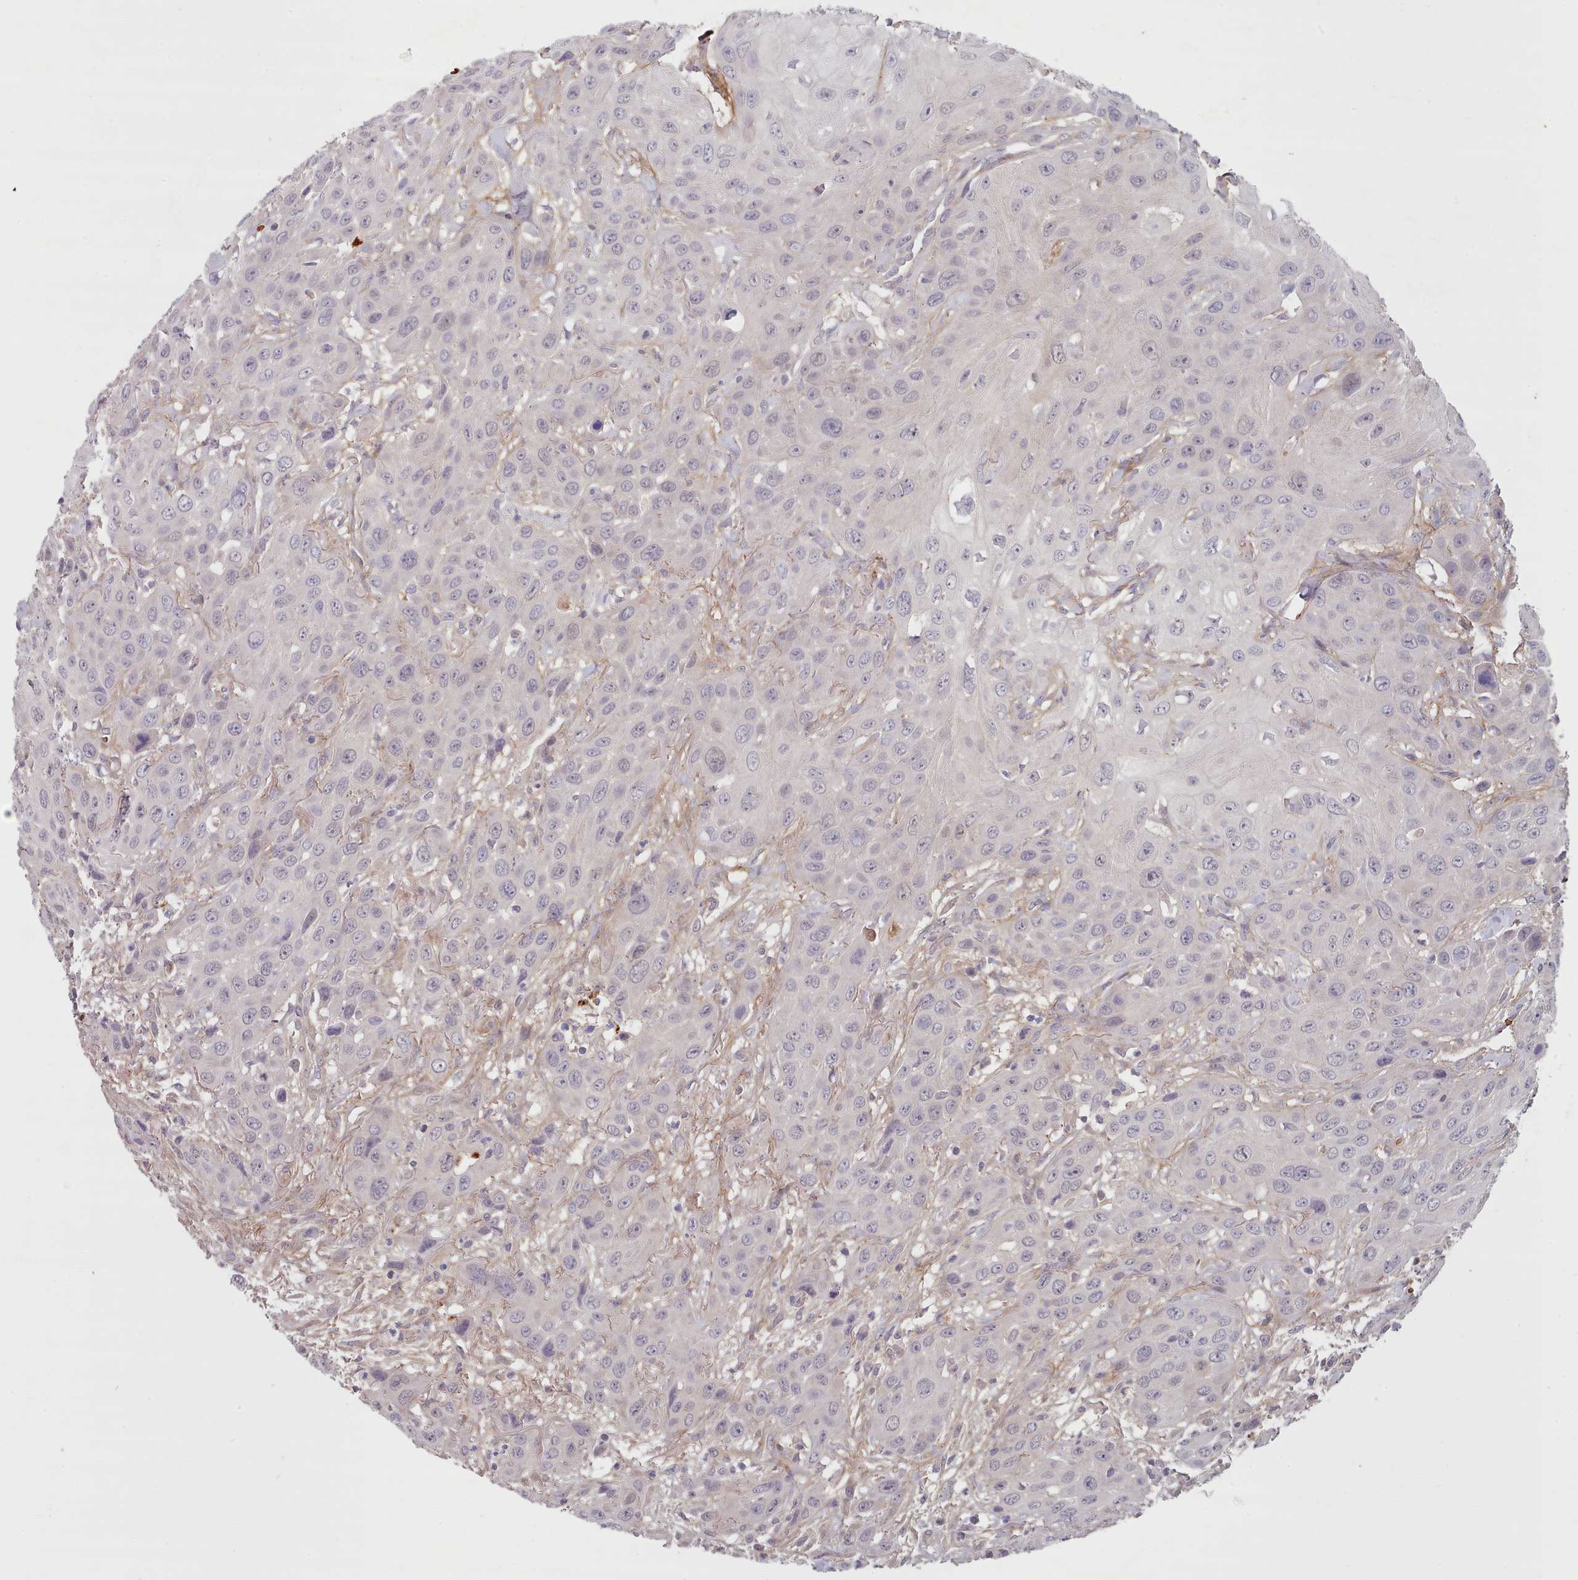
{"staining": {"intensity": "negative", "quantity": "none", "location": "none"}, "tissue": "head and neck cancer", "cell_type": "Tumor cells", "image_type": "cancer", "snomed": [{"axis": "morphology", "description": "Squamous cell carcinoma, NOS"}, {"axis": "topography", "description": "Head-Neck"}], "caption": "Immunohistochemical staining of head and neck cancer (squamous cell carcinoma) reveals no significant staining in tumor cells.", "gene": "CLNS1A", "patient": {"sex": "male", "age": 81}}